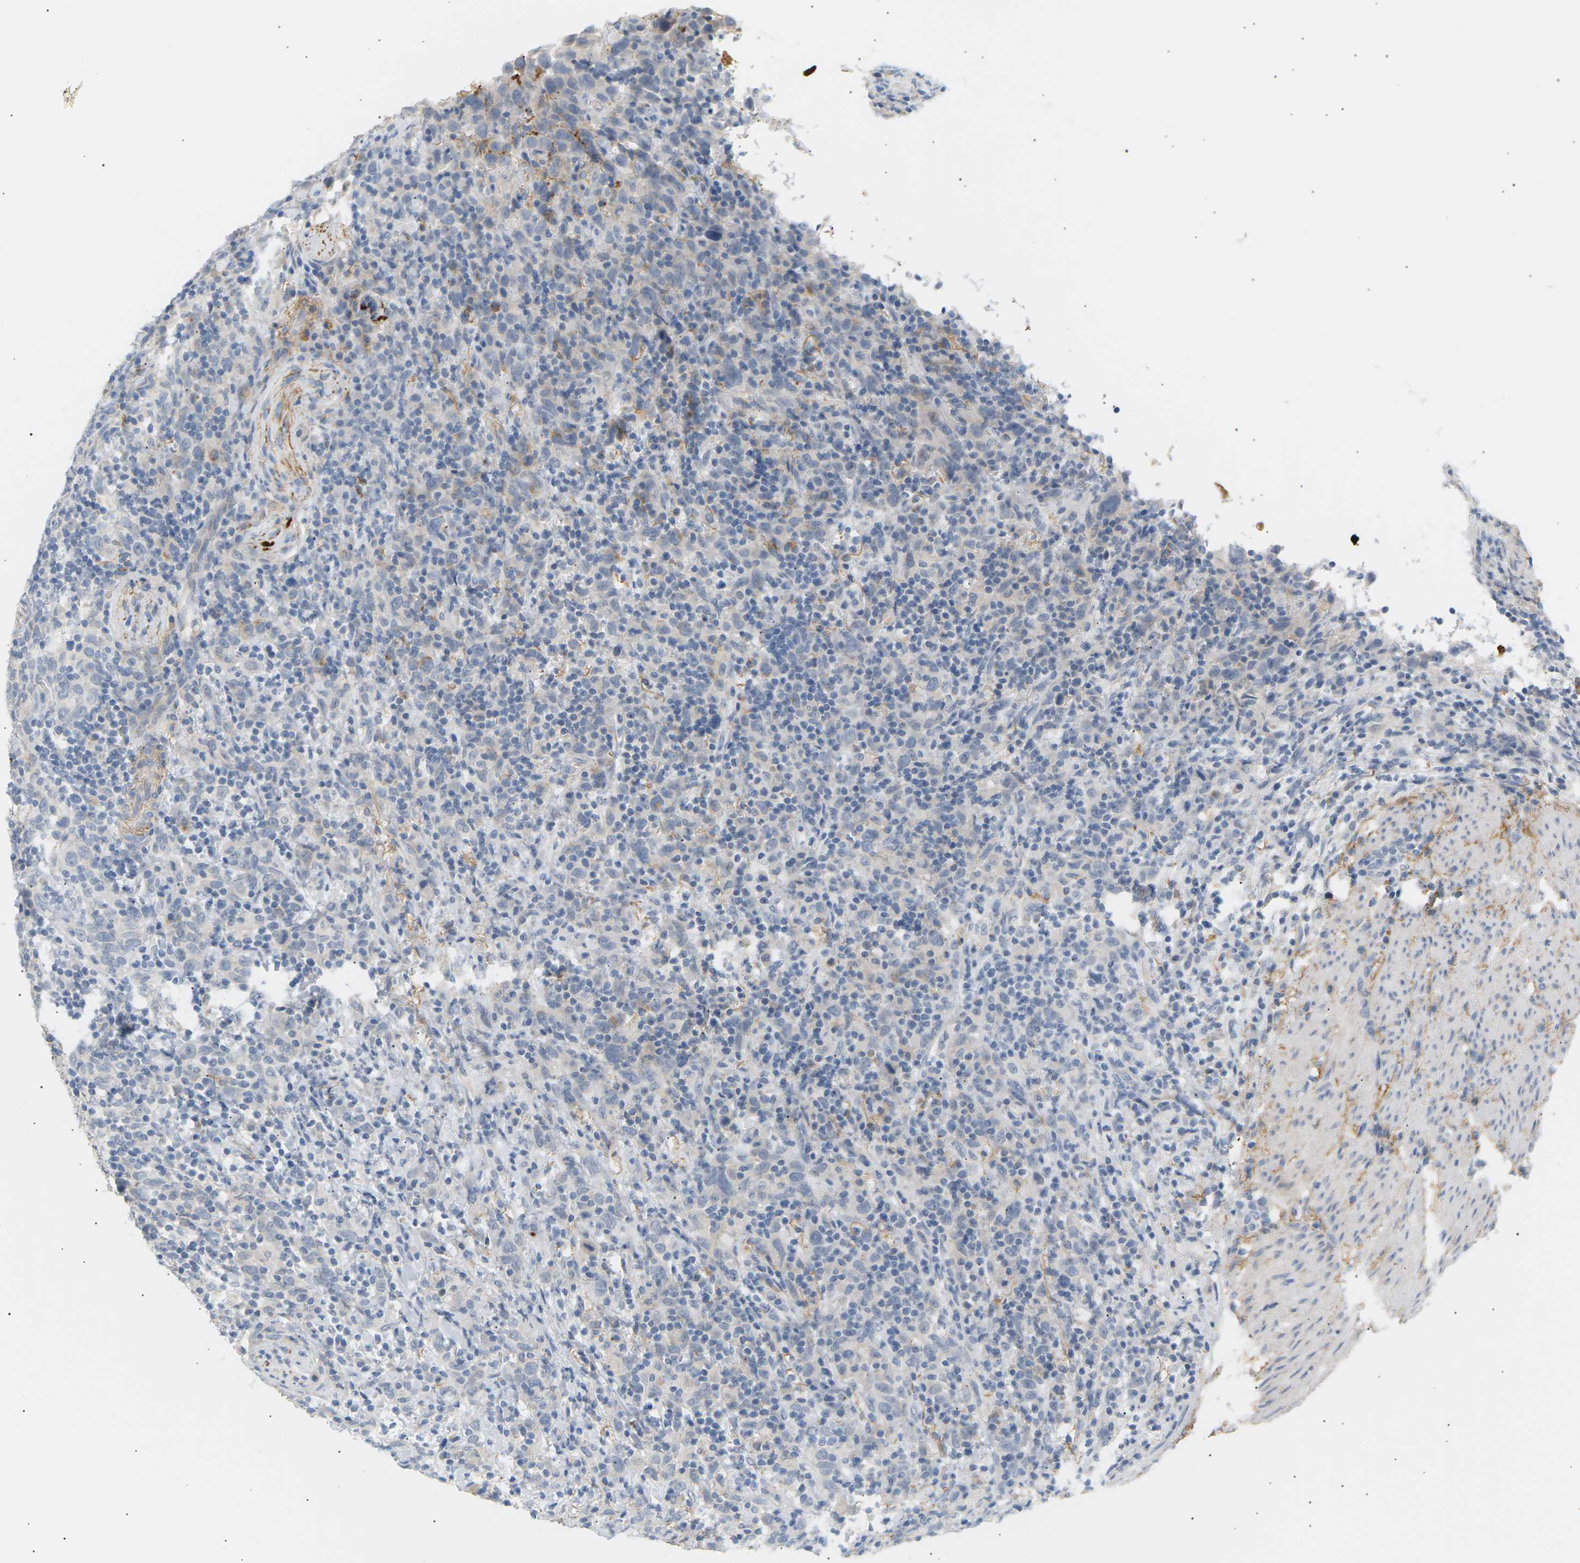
{"staining": {"intensity": "negative", "quantity": "none", "location": "none"}, "tissue": "urothelial cancer", "cell_type": "Tumor cells", "image_type": "cancer", "snomed": [{"axis": "morphology", "description": "Urothelial carcinoma, High grade"}, {"axis": "topography", "description": "Urinary bladder"}], "caption": "IHC histopathology image of neoplastic tissue: urothelial carcinoma (high-grade) stained with DAB demonstrates no significant protein expression in tumor cells.", "gene": "CLU", "patient": {"sex": "male", "age": 61}}